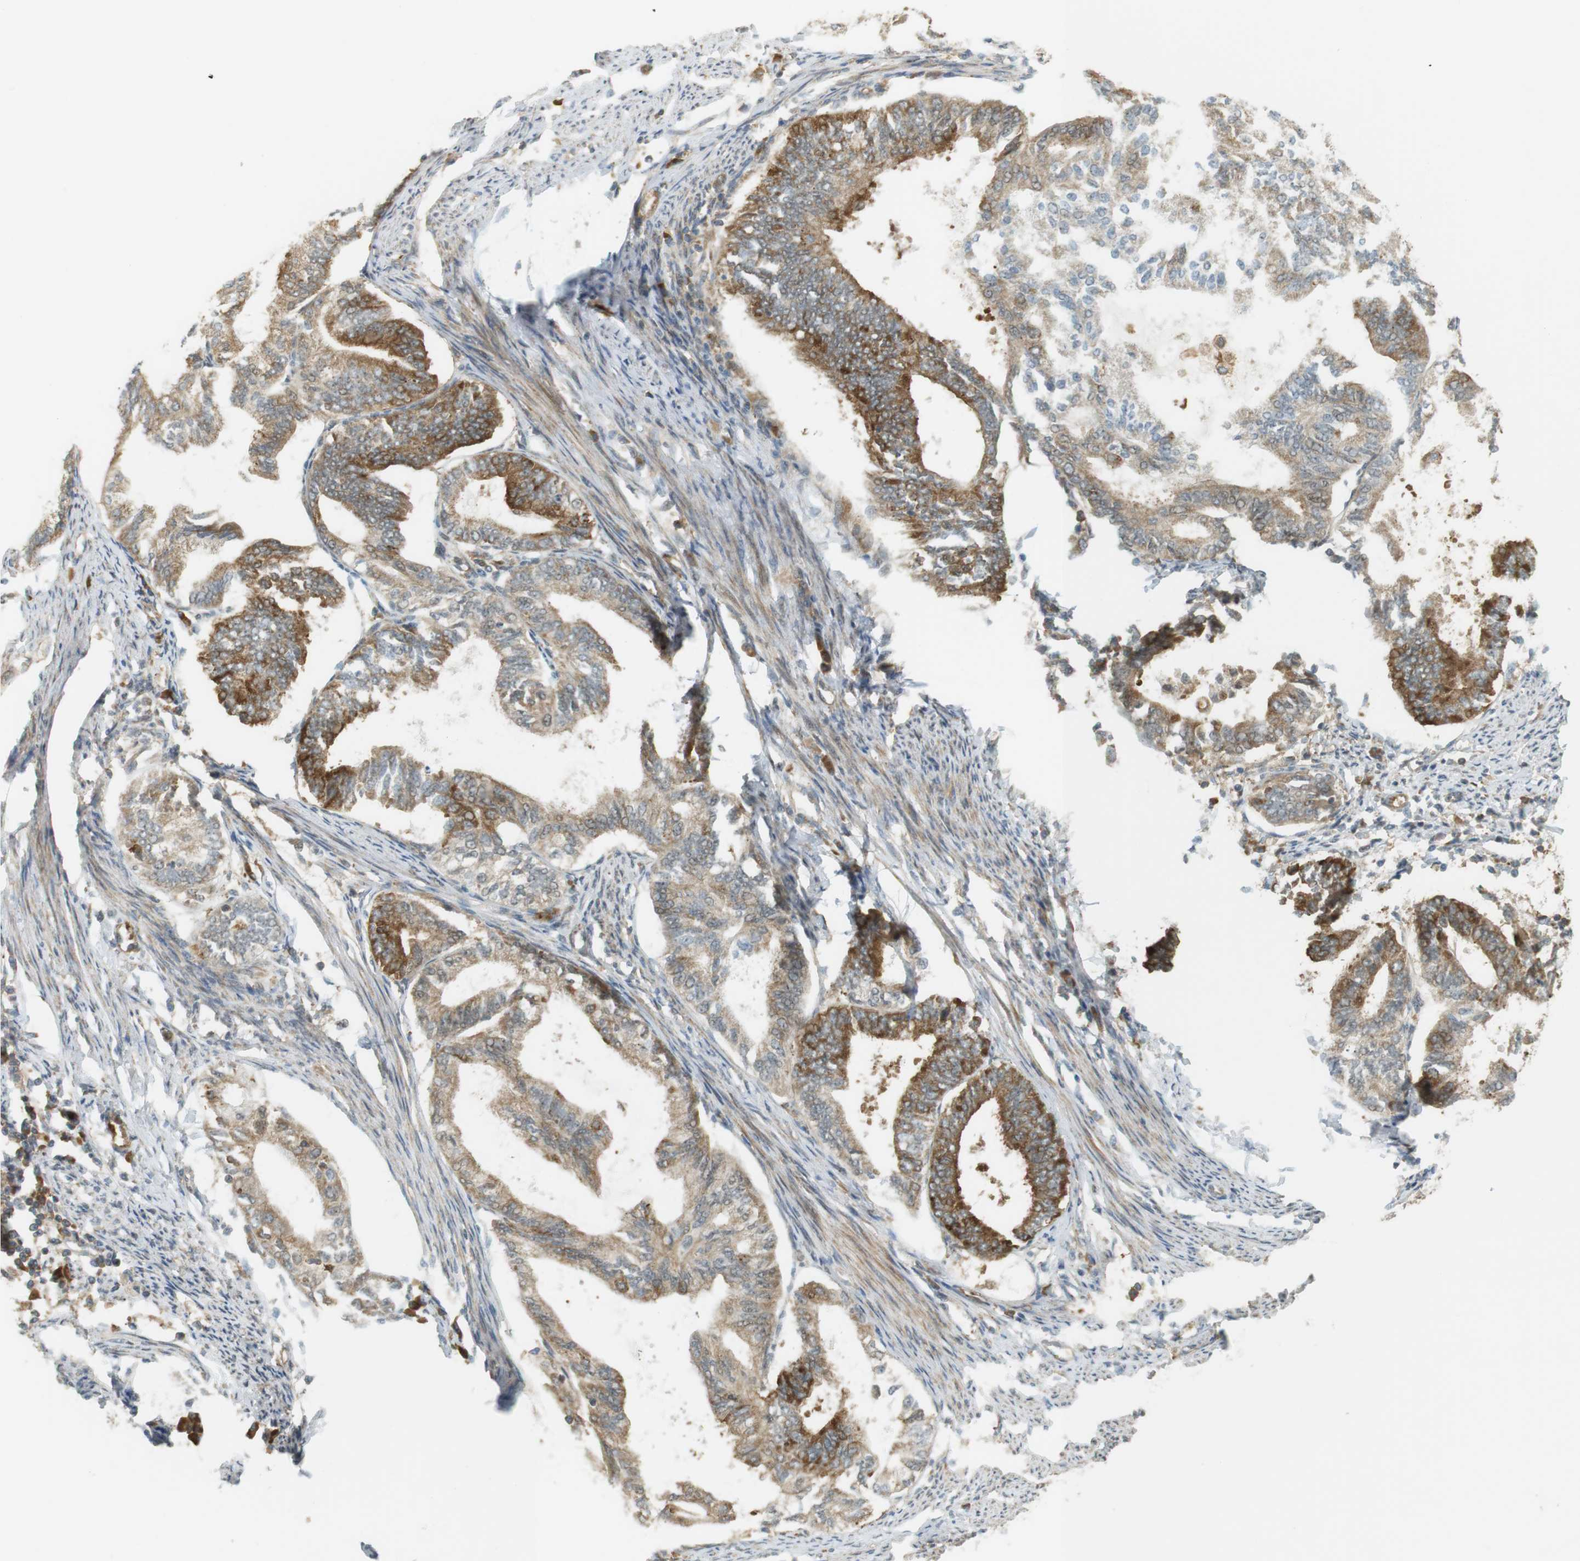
{"staining": {"intensity": "moderate", "quantity": "25%-75%", "location": "cytoplasmic/membranous,nuclear"}, "tissue": "endometrial cancer", "cell_type": "Tumor cells", "image_type": "cancer", "snomed": [{"axis": "morphology", "description": "Adenocarcinoma, NOS"}, {"axis": "topography", "description": "Endometrium"}], "caption": "Brown immunohistochemical staining in endometrial adenocarcinoma demonstrates moderate cytoplasmic/membranous and nuclear positivity in approximately 25%-75% of tumor cells.", "gene": "PA2G4", "patient": {"sex": "female", "age": 86}}